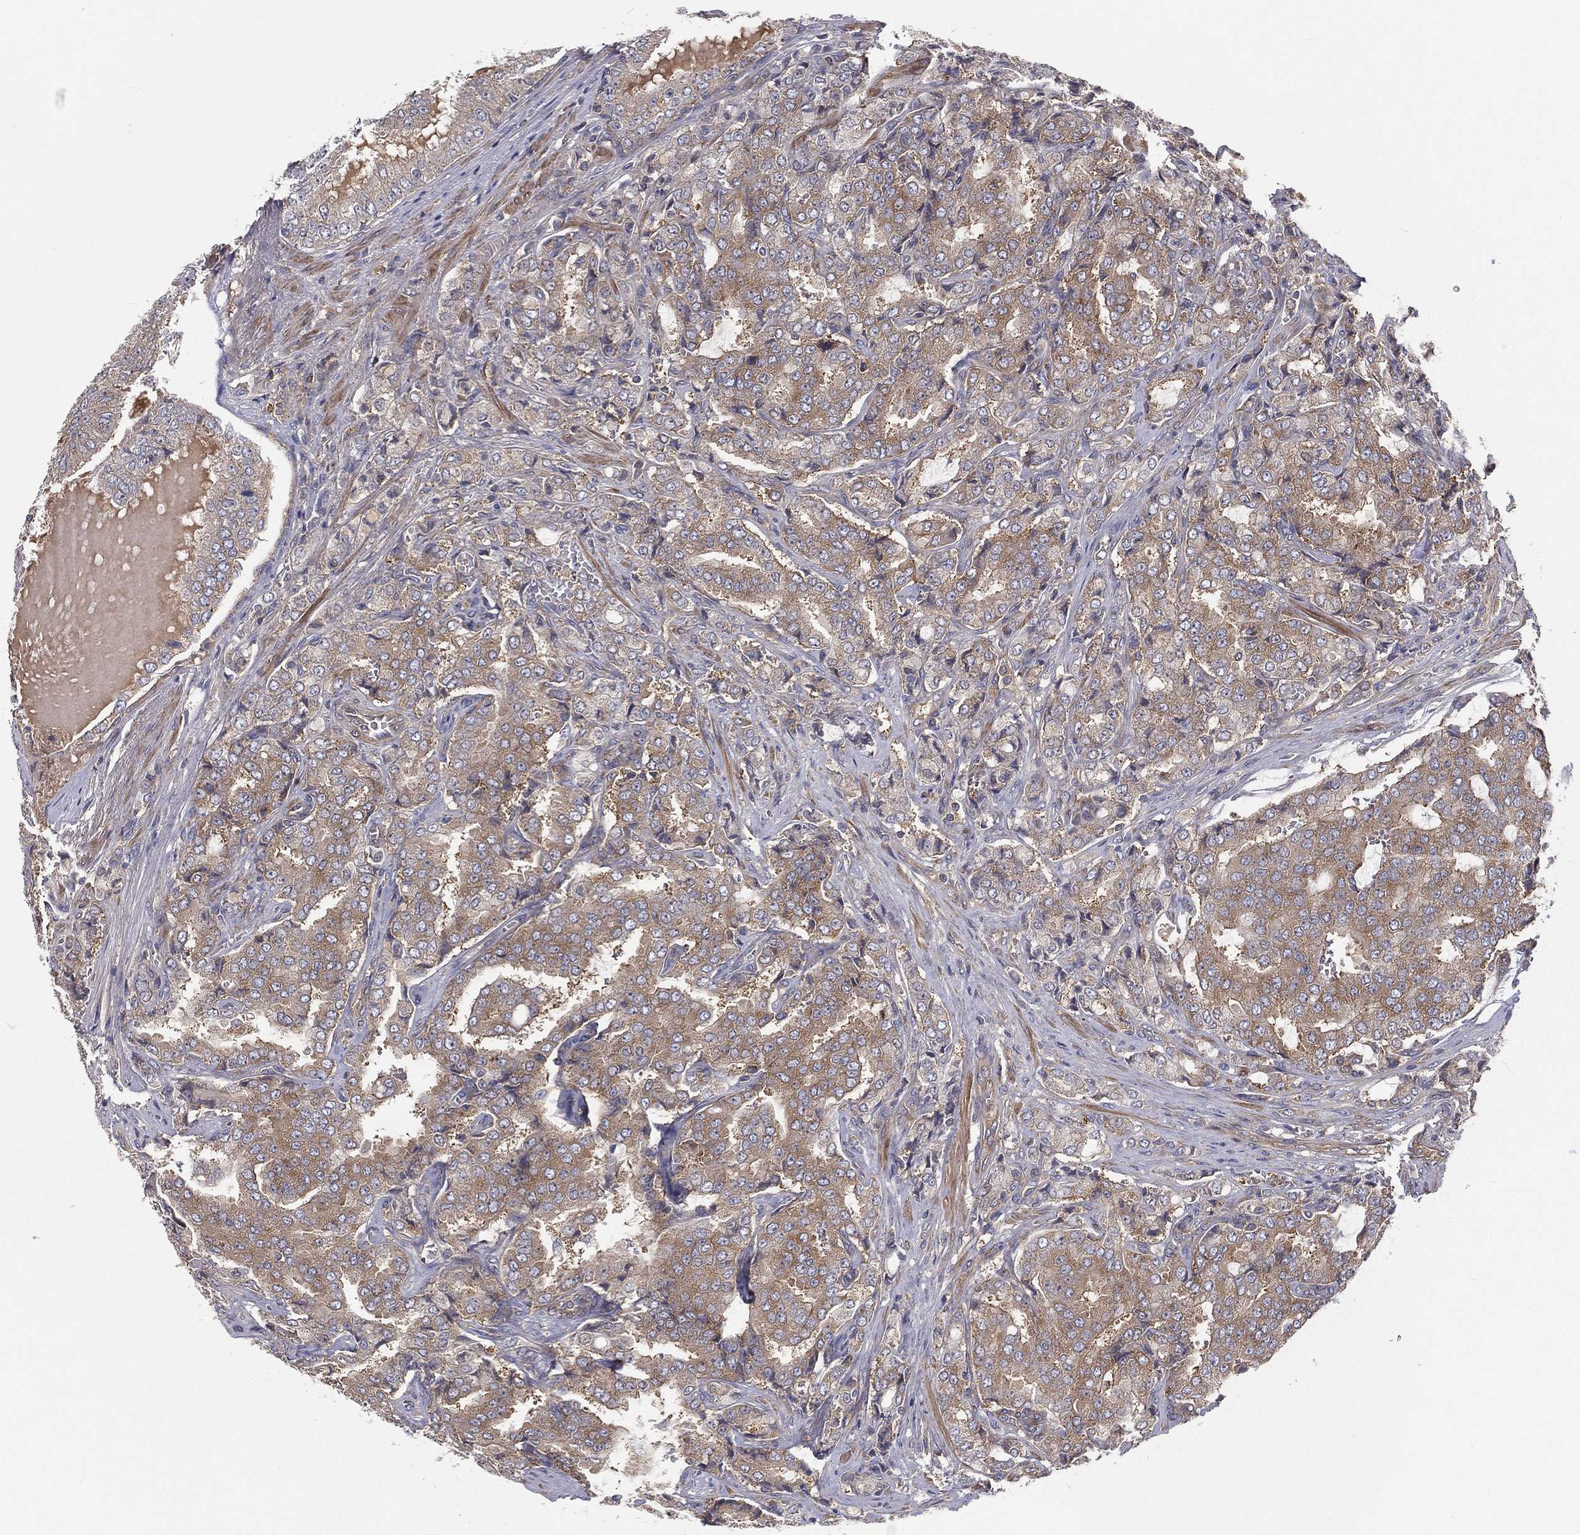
{"staining": {"intensity": "moderate", "quantity": "25%-75%", "location": "cytoplasmic/membranous"}, "tissue": "prostate cancer", "cell_type": "Tumor cells", "image_type": "cancer", "snomed": [{"axis": "morphology", "description": "Adenocarcinoma, NOS"}, {"axis": "topography", "description": "Prostate"}], "caption": "Immunohistochemical staining of human prostate cancer demonstrates medium levels of moderate cytoplasmic/membranous positivity in approximately 25%-75% of tumor cells.", "gene": "EIF2B5", "patient": {"sex": "male", "age": 65}}